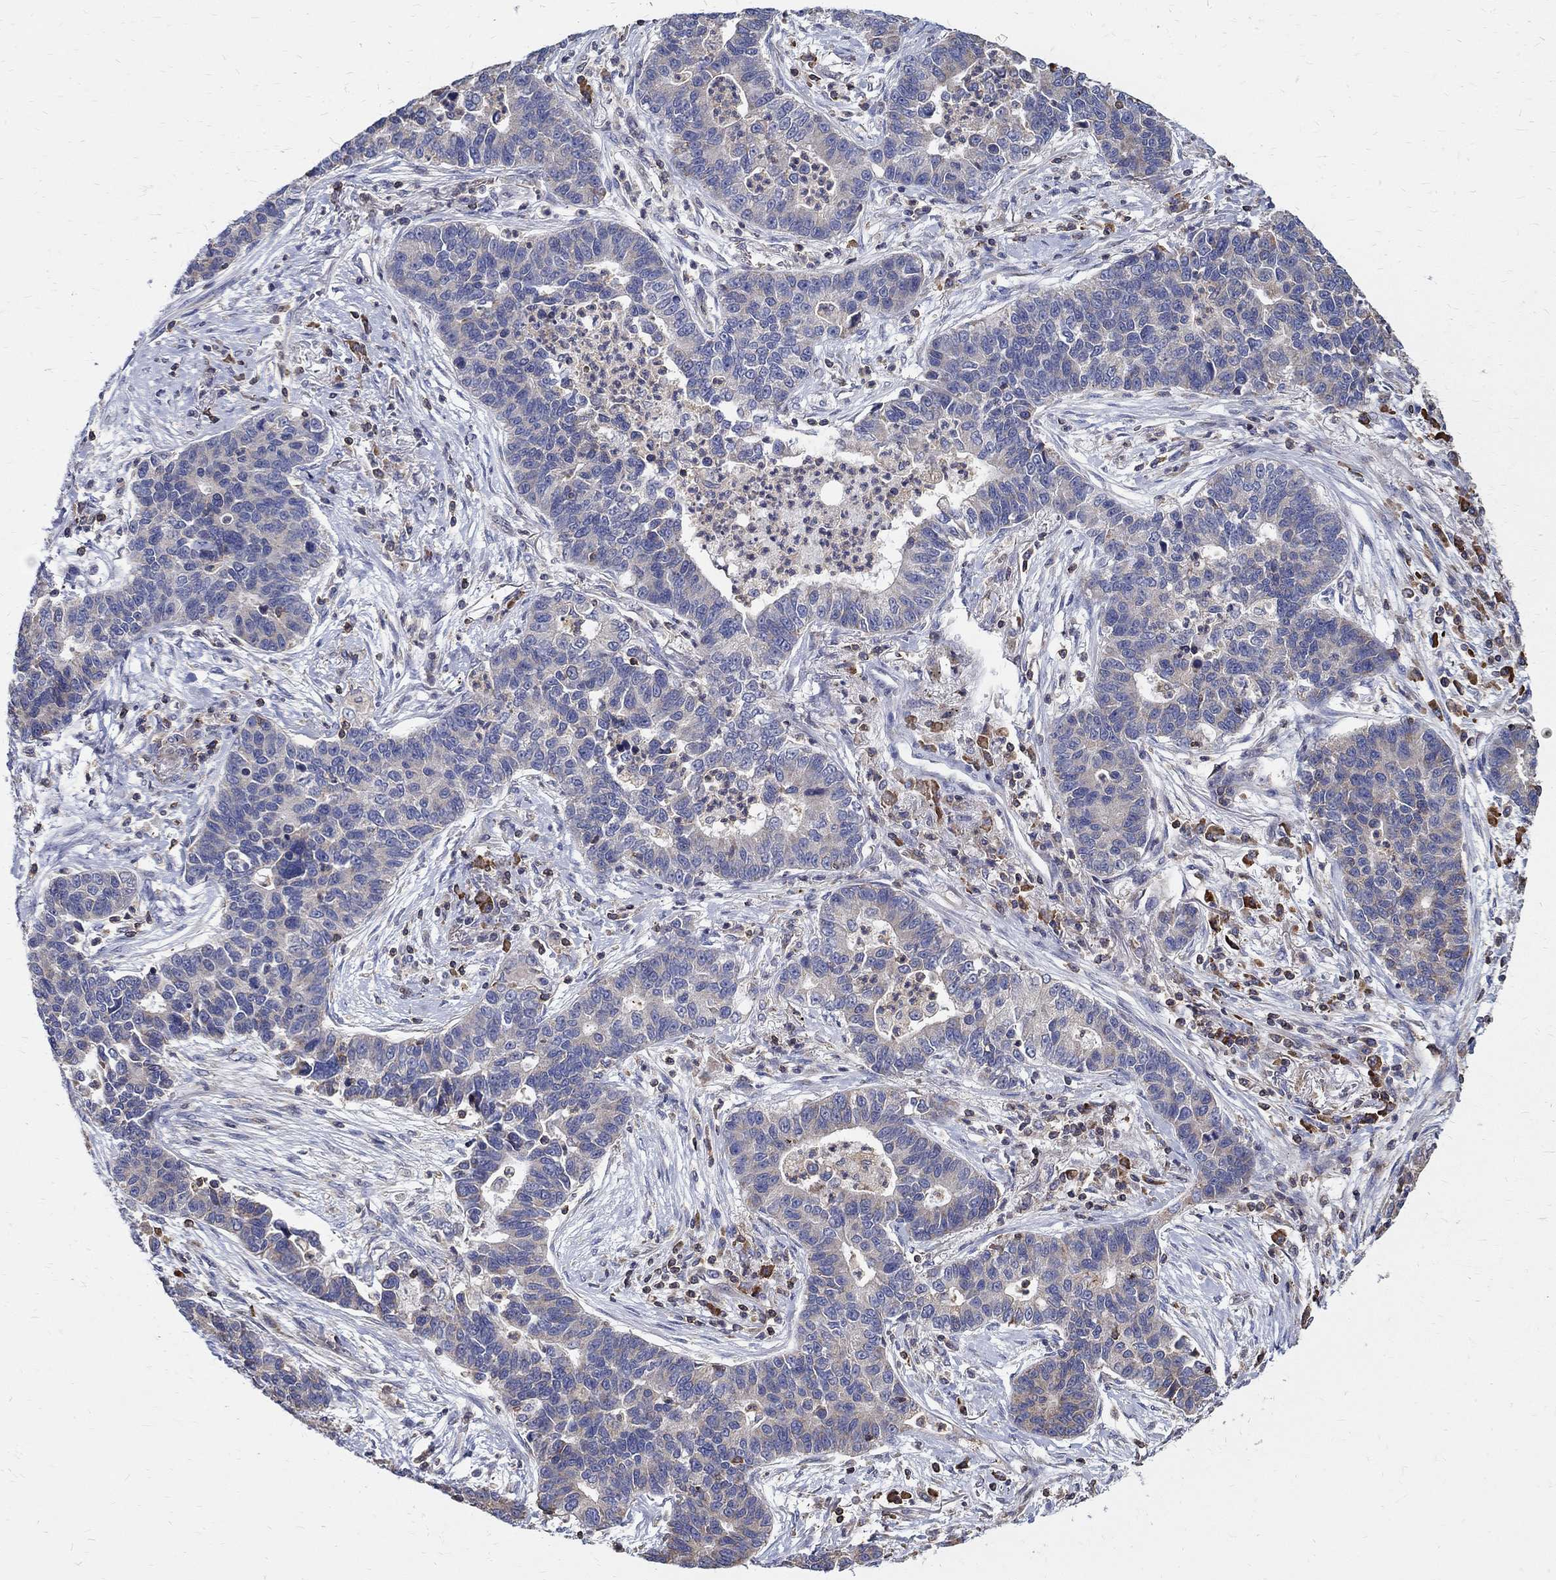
{"staining": {"intensity": "negative", "quantity": "none", "location": "none"}, "tissue": "lung cancer", "cell_type": "Tumor cells", "image_type": "cancer", "snomed": [{"axis": "morphology", "description": "Adenocarcinoma, NOS"}, {"axis": "topography", "description": "Lung"}], "caption": "Tumor cells are negative for protein expression in human lung cancer (adenocarcinoma).", "gene": "AGAP2", "patient": {"sex": "female", "age": 57}}